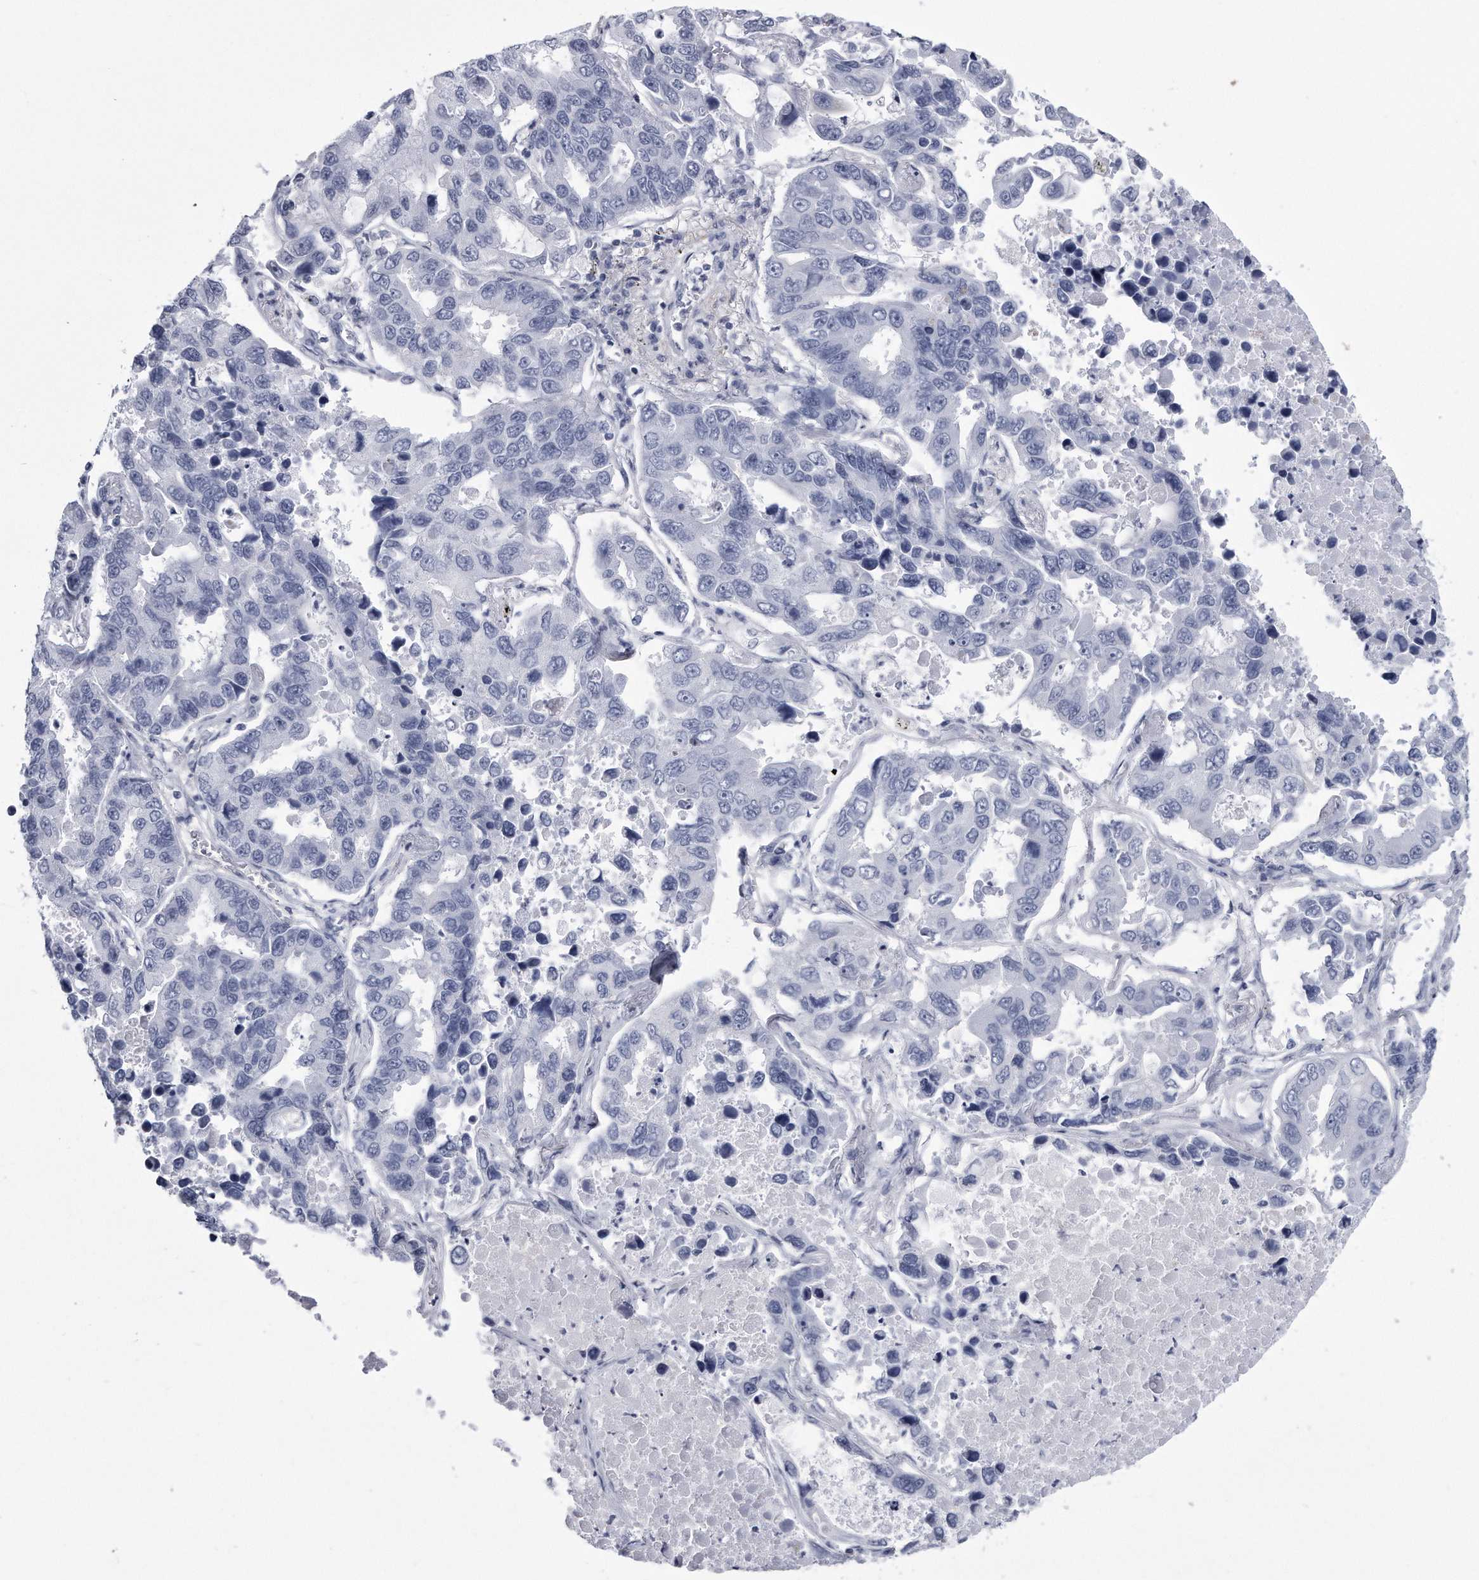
{"staining": {"intensity": "negative", "quantity": "none", "location": "none"}, "tissue": "lung cancer", "cell_type": "Tumor cells", "image_type": "cancer", "snomed": [{"axis": "morphology", "description": "Adenocarcinoma, NOS"}, {"axis": "topography", "description": "Lung"}], "caption": "Adenocarcinoma (lung) was stained to show a protein in brown. There is no significant expression in tumor cells. (Brightfield microscopy of DAB IHC at high magnification).", "gene": "PYGB", "patient": {"sex": "male", "age": 64}}